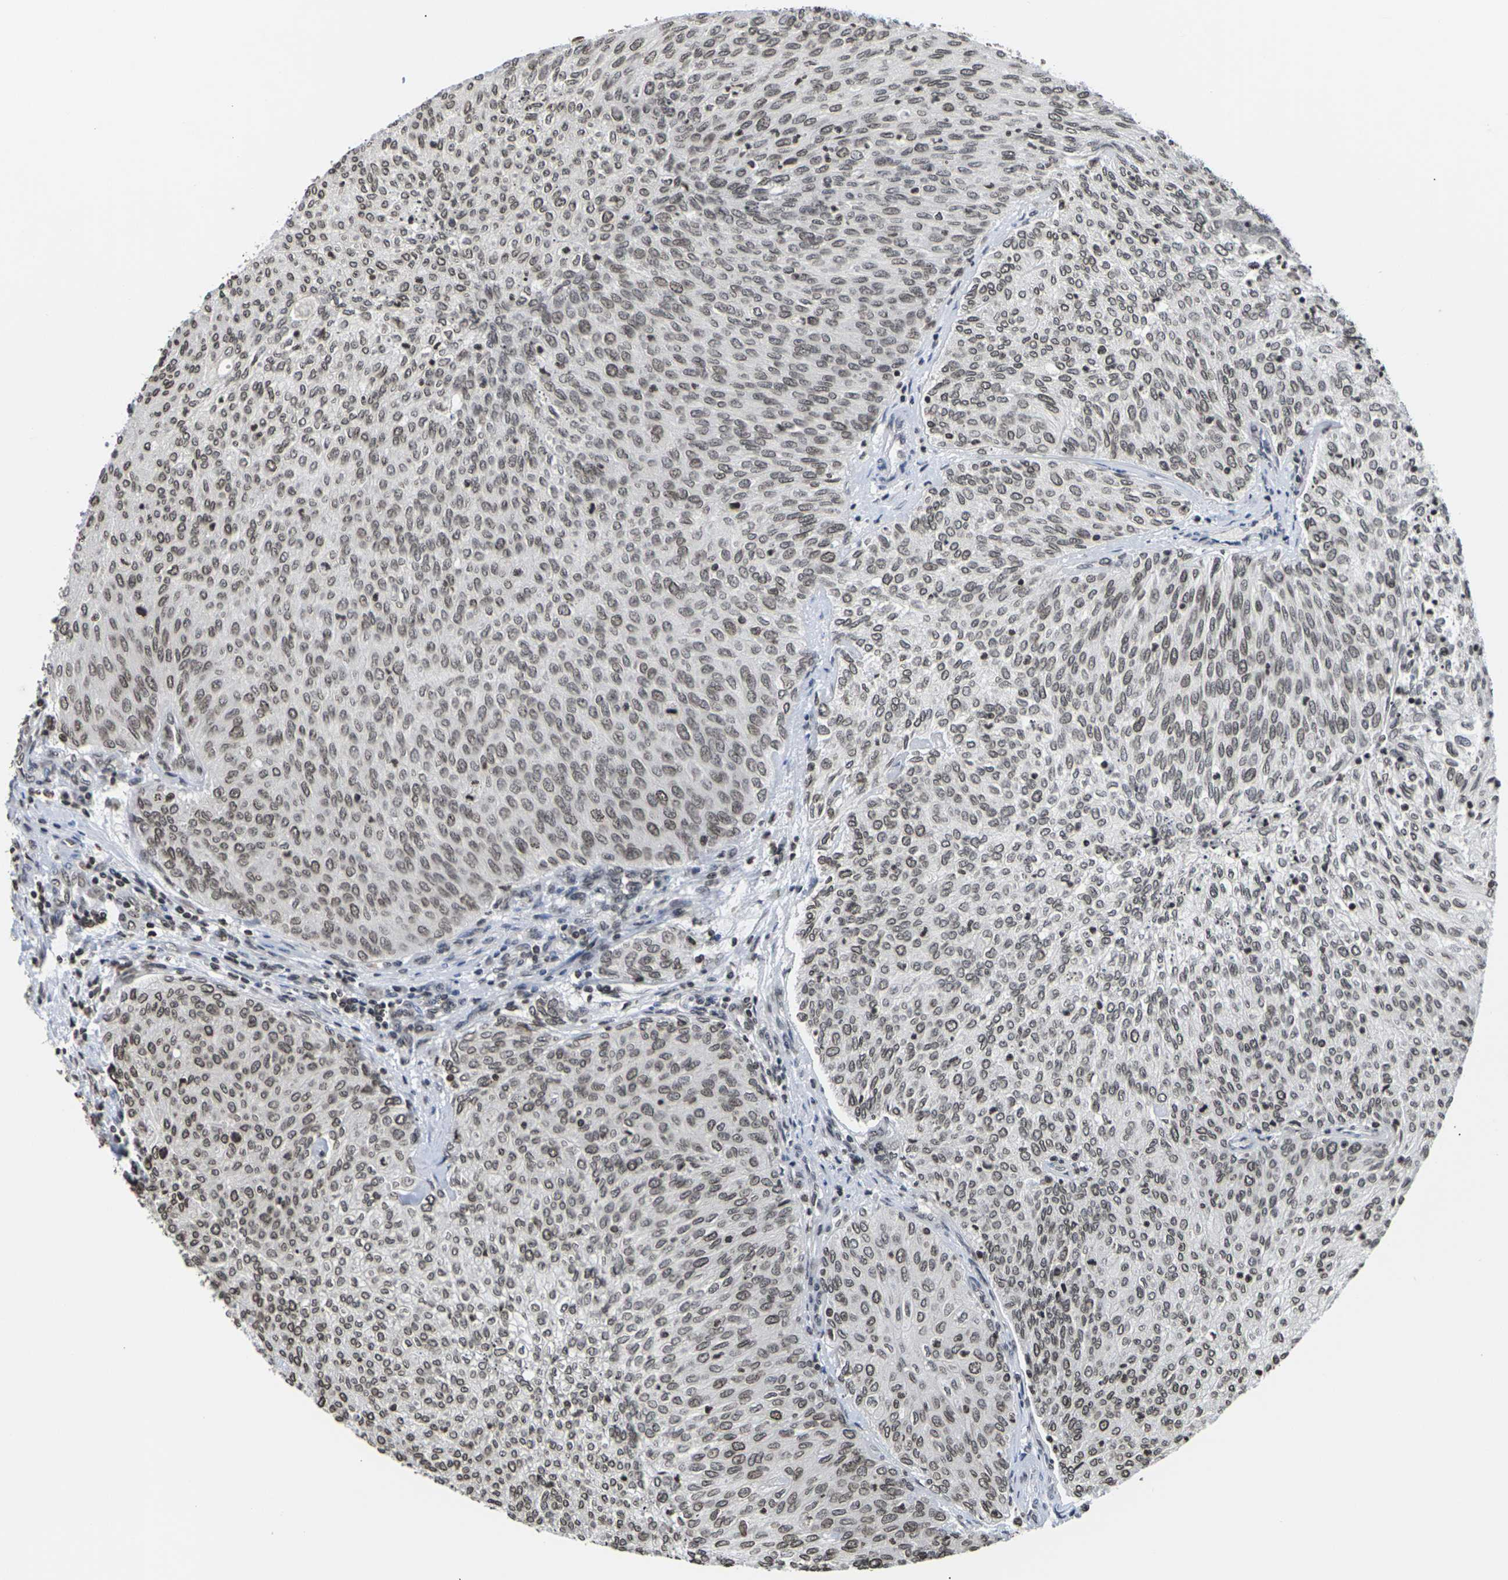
{"staining": {"intensity": "moderate", "quantity": ">75%", "location": "nuclear"}, "tissue": "urothelial cancer", "cell_type": "Tumor cells", "image_type": "cancer", "snomed": [{"axis": "morphology", "description": "Urothelial carcinoma, Low grade"}, {"axis": "topography", "description": "Urinary bladder"}], "caption": "IHC of human urothelial cancer displays medium levels of moderate nuclear expression in approximately >75% of tumor cells.", "gene": "ETV5", "patient": {"sex": "female", "age": 79}}